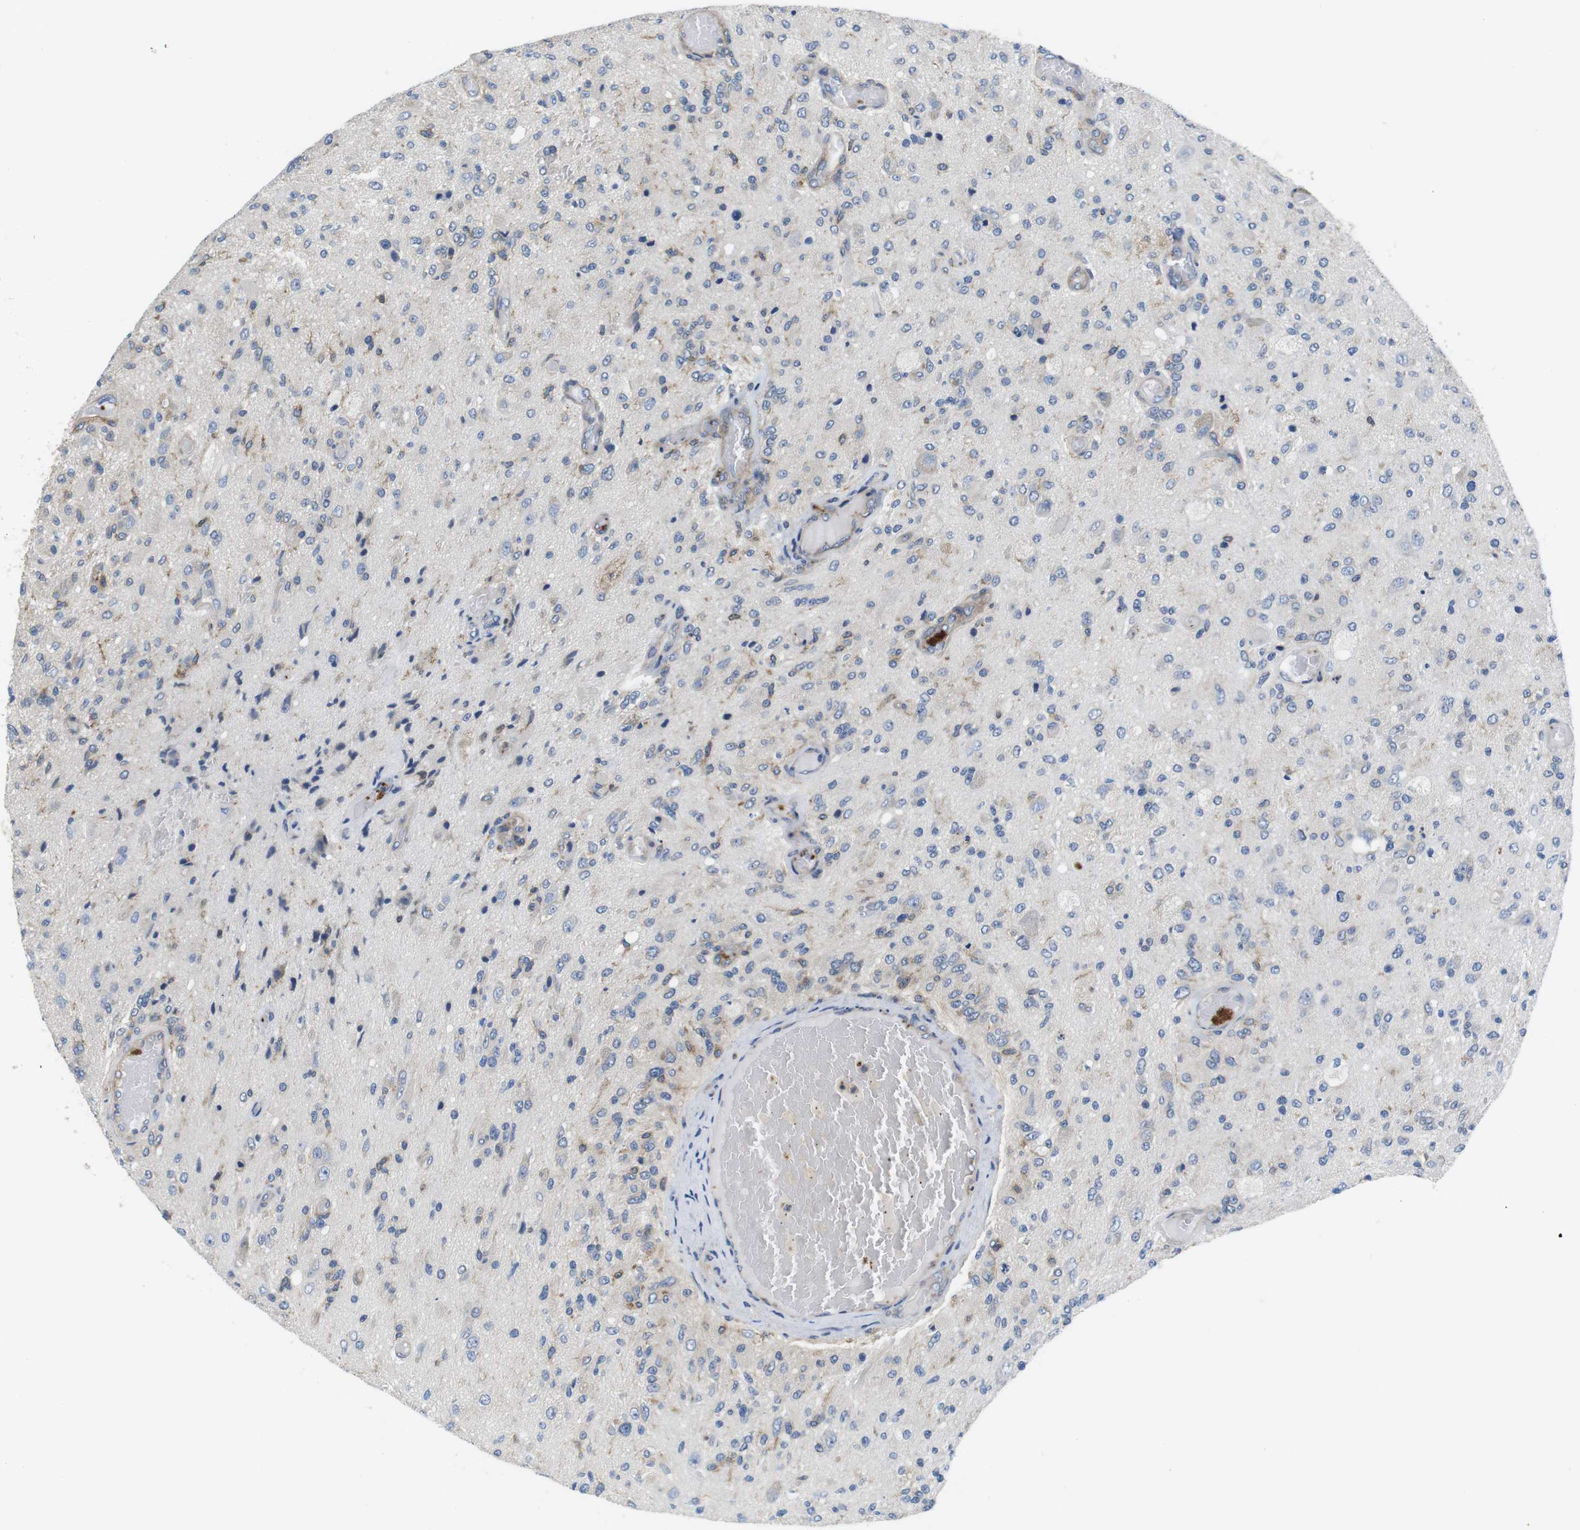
{"staining": {"intensity": "negative", "quantity": "none", "location": "none"}, "tissue": "glioma", "cell_type": "Tumor cells", "image_type": "cancer", "snomed": [{"axis": "morphology", "description": "Normal tissue, NOS"}, {"axis": "morphology", "description": "Glioma, malignant, High grade"}, {"axis": "topography", "description": "Cerebral cortex"}], "caption": "This photomicrograph is of glioma stained with immunohistochemistry to label a protein in brown with the nuclei are counter-stained blue. There is no positivity in tumor cells.", "gene": "HERPUD2", "patient": {"sex": "male", "age": 77}}